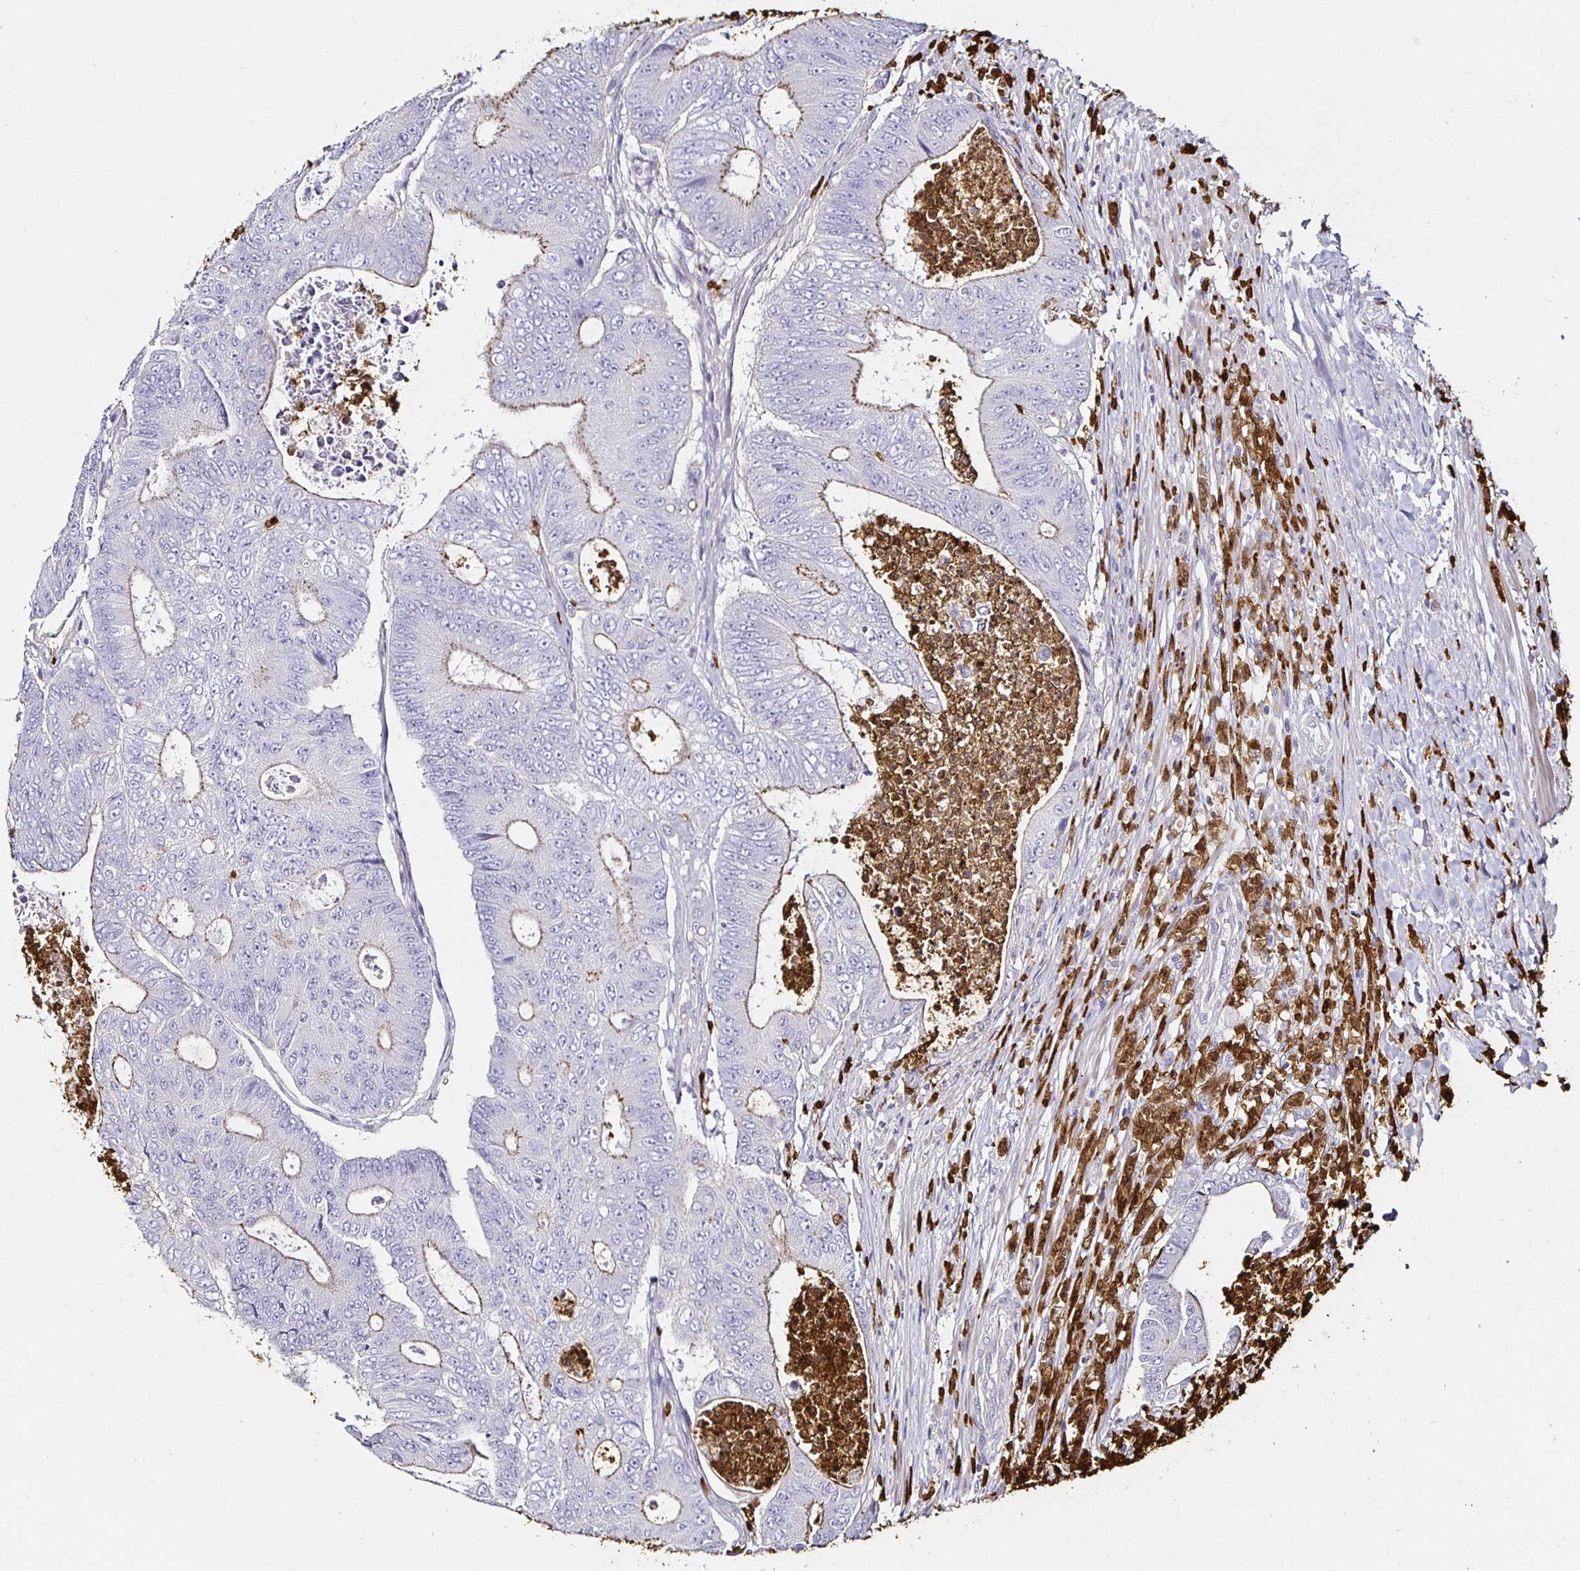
{"staining": {"intensity": "weak", "quantity": "25%-75%", "location": "cytoplasmic/membranous"}, "tissue": "colorectal cancer", "cell_type": "Tumor cells", "image_type": "cancer", "snomed": [{"axis": "morphology", "description": "Adenocarcinoma, NOS"}, {"axis": "topography", "description": "Colon"}], "caption": "Immunohistochemistry (IHC) (DAB) staining of colorectal cancer shows weak cytoplasmic/membranous protein expression in about 25%-75% of tumor cells.", "gene": "TLR4", "patient": {"sex": "female", "age": 48}}